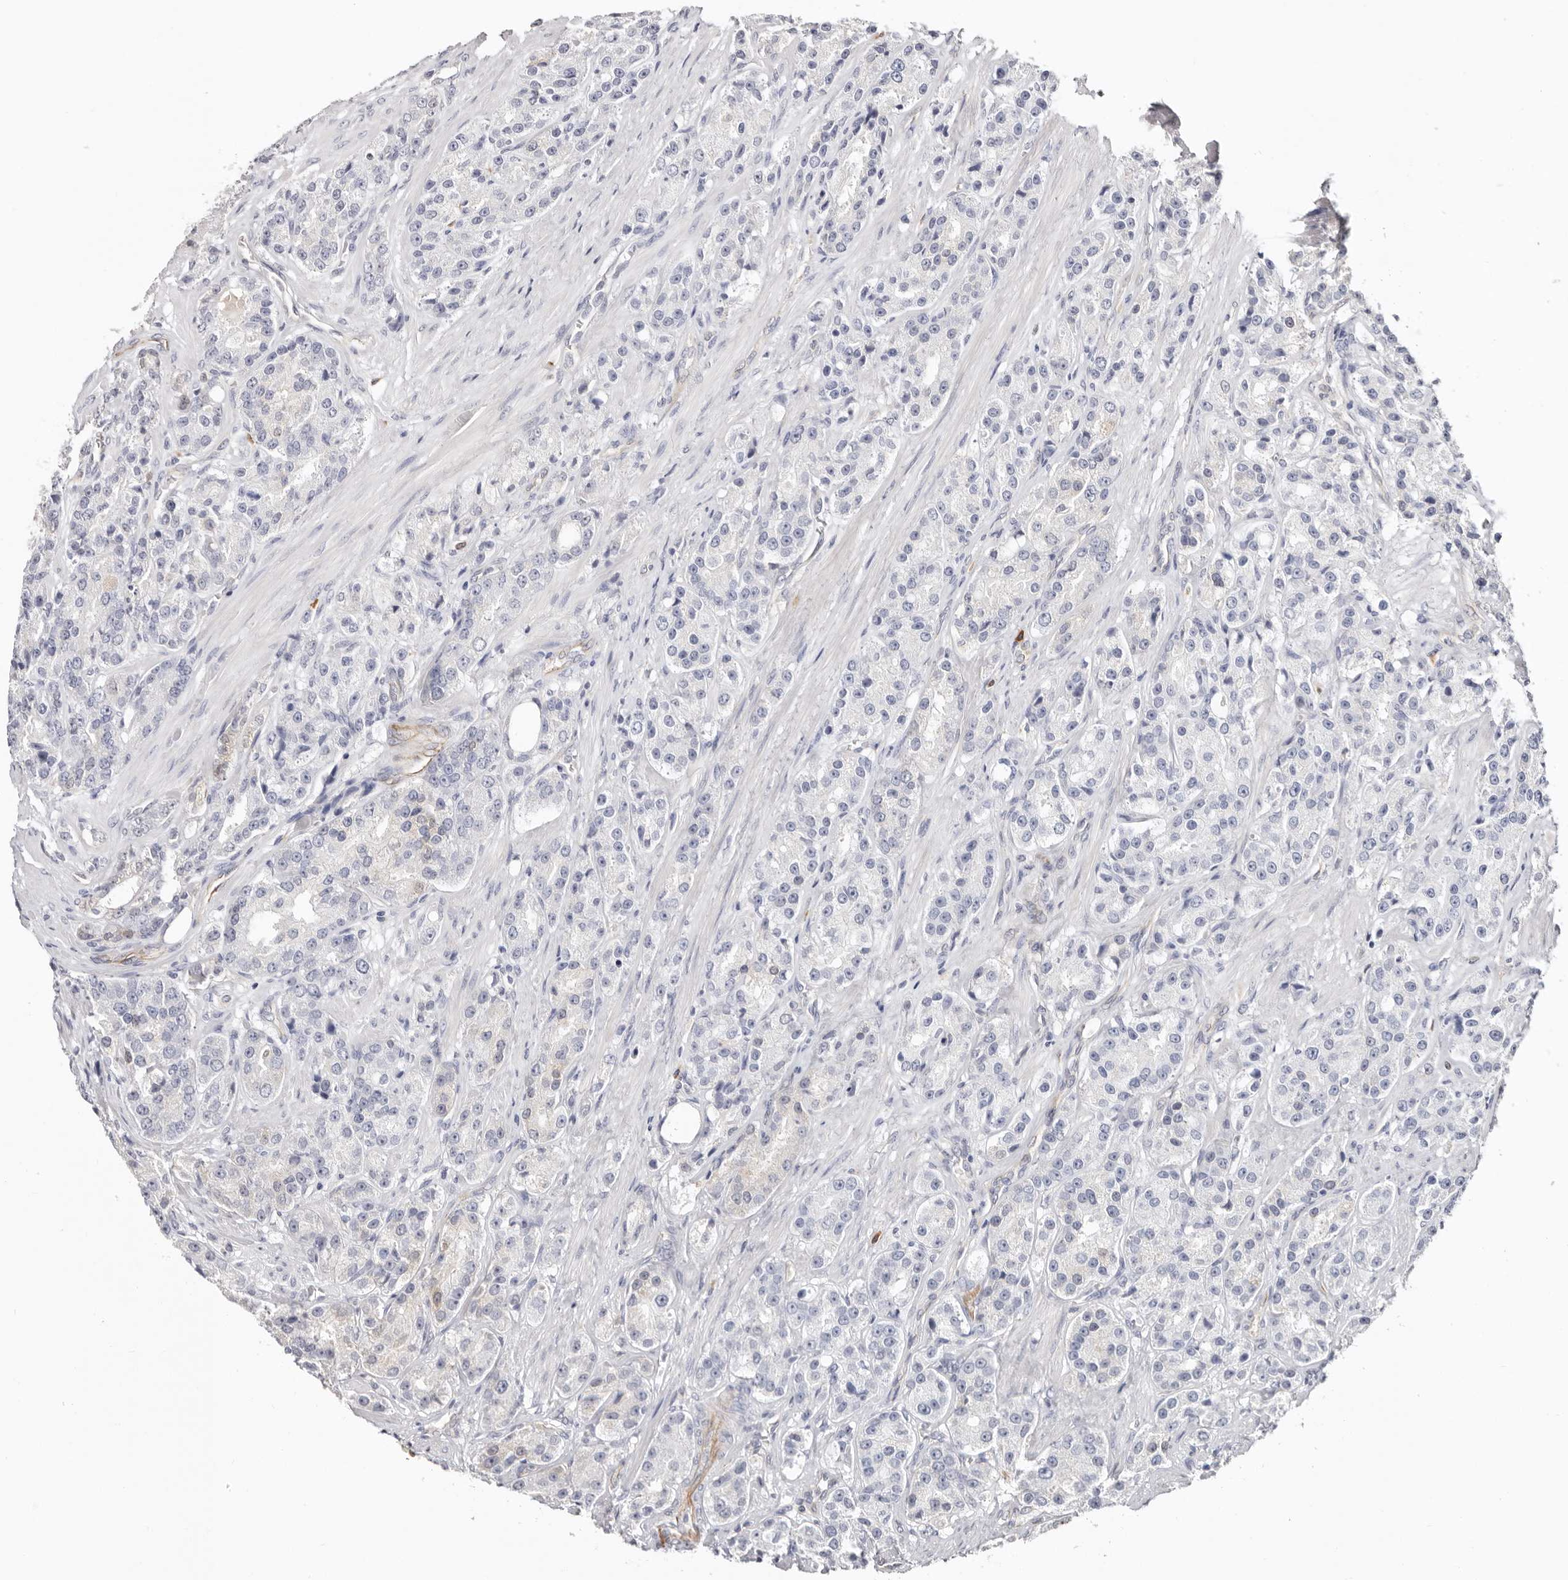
{"staining": {"intensity": "negative", "quantity": "none", "location": "none"}, "tissue": "prostate cancer", "cell_type": "Tumor cells", "image_type": "cancer", "snomed": [{"axis": "morphology", "description": "Adenocarcinoma, High grade"}, {"axis": "topography", "description": "Prostate"}], "caption": "Tumor cells are negative for brown protein staining in prostate cancer (high-grade adenocarcinoma).", "gene": "PKDCC", "patient": {"sex": "male", "age": 60}}